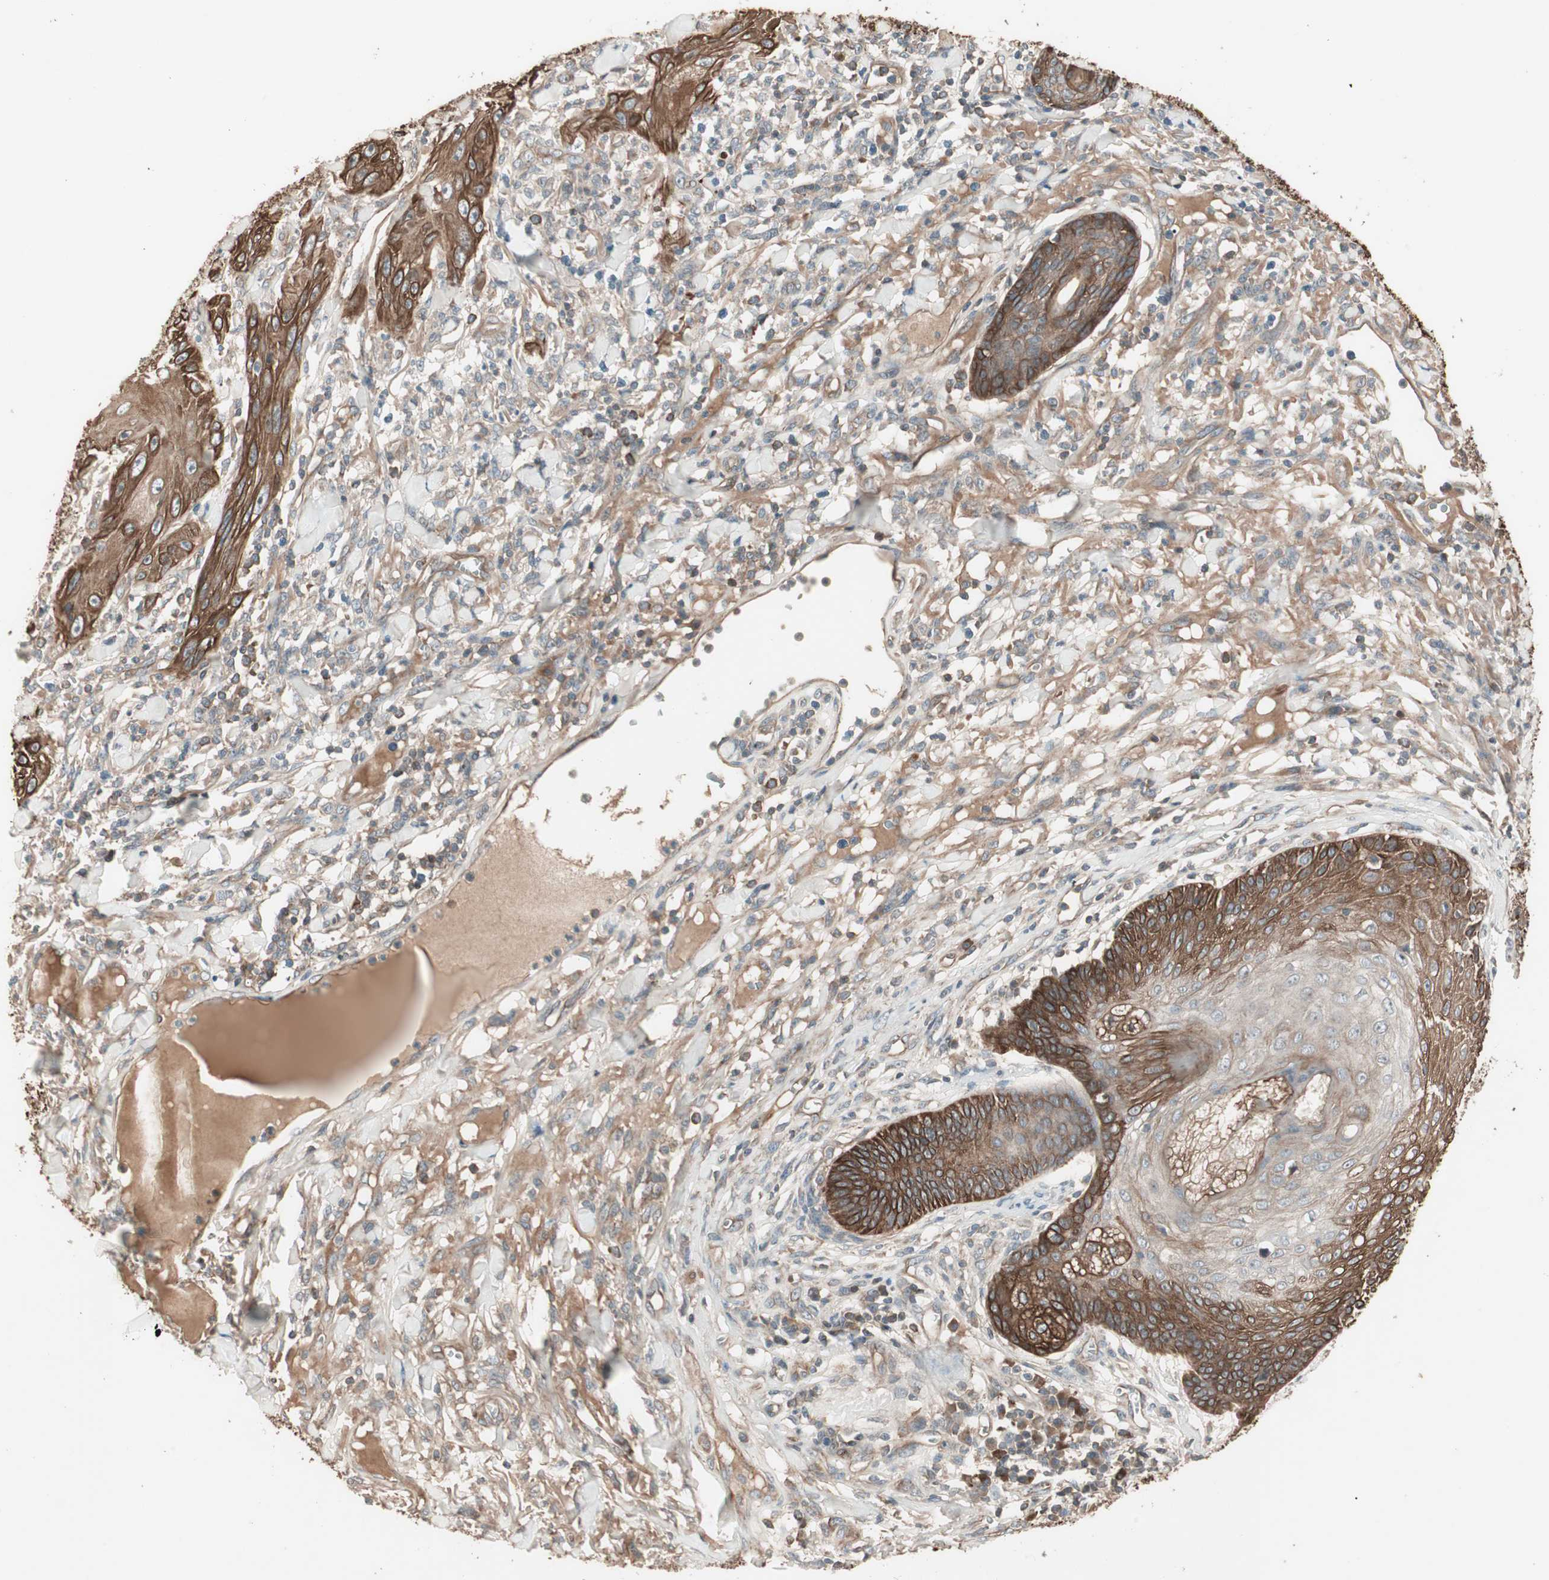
{"staining": {"intensity": "strong", "quantity": ">75%", "location": "cytoplasmic/membranous"}, "tissue": "skin cancer", "cell_type": "Tumor cells", "image_type": "cancer", "snomed": [{"axis": "morphology", "description": "Squamous cell carcinoma, NOS"}, {"axis": "topography", "description": "Skin"}], "caption": "There is high levels of strong cytoplasmic/membranous staining in tumor cells of skin squamous cell carcinoma, as demonstrated by immunohistochemical staining (brown color).", "gene": "TFPI", "patient": {"sex": "female", "age": 78}}